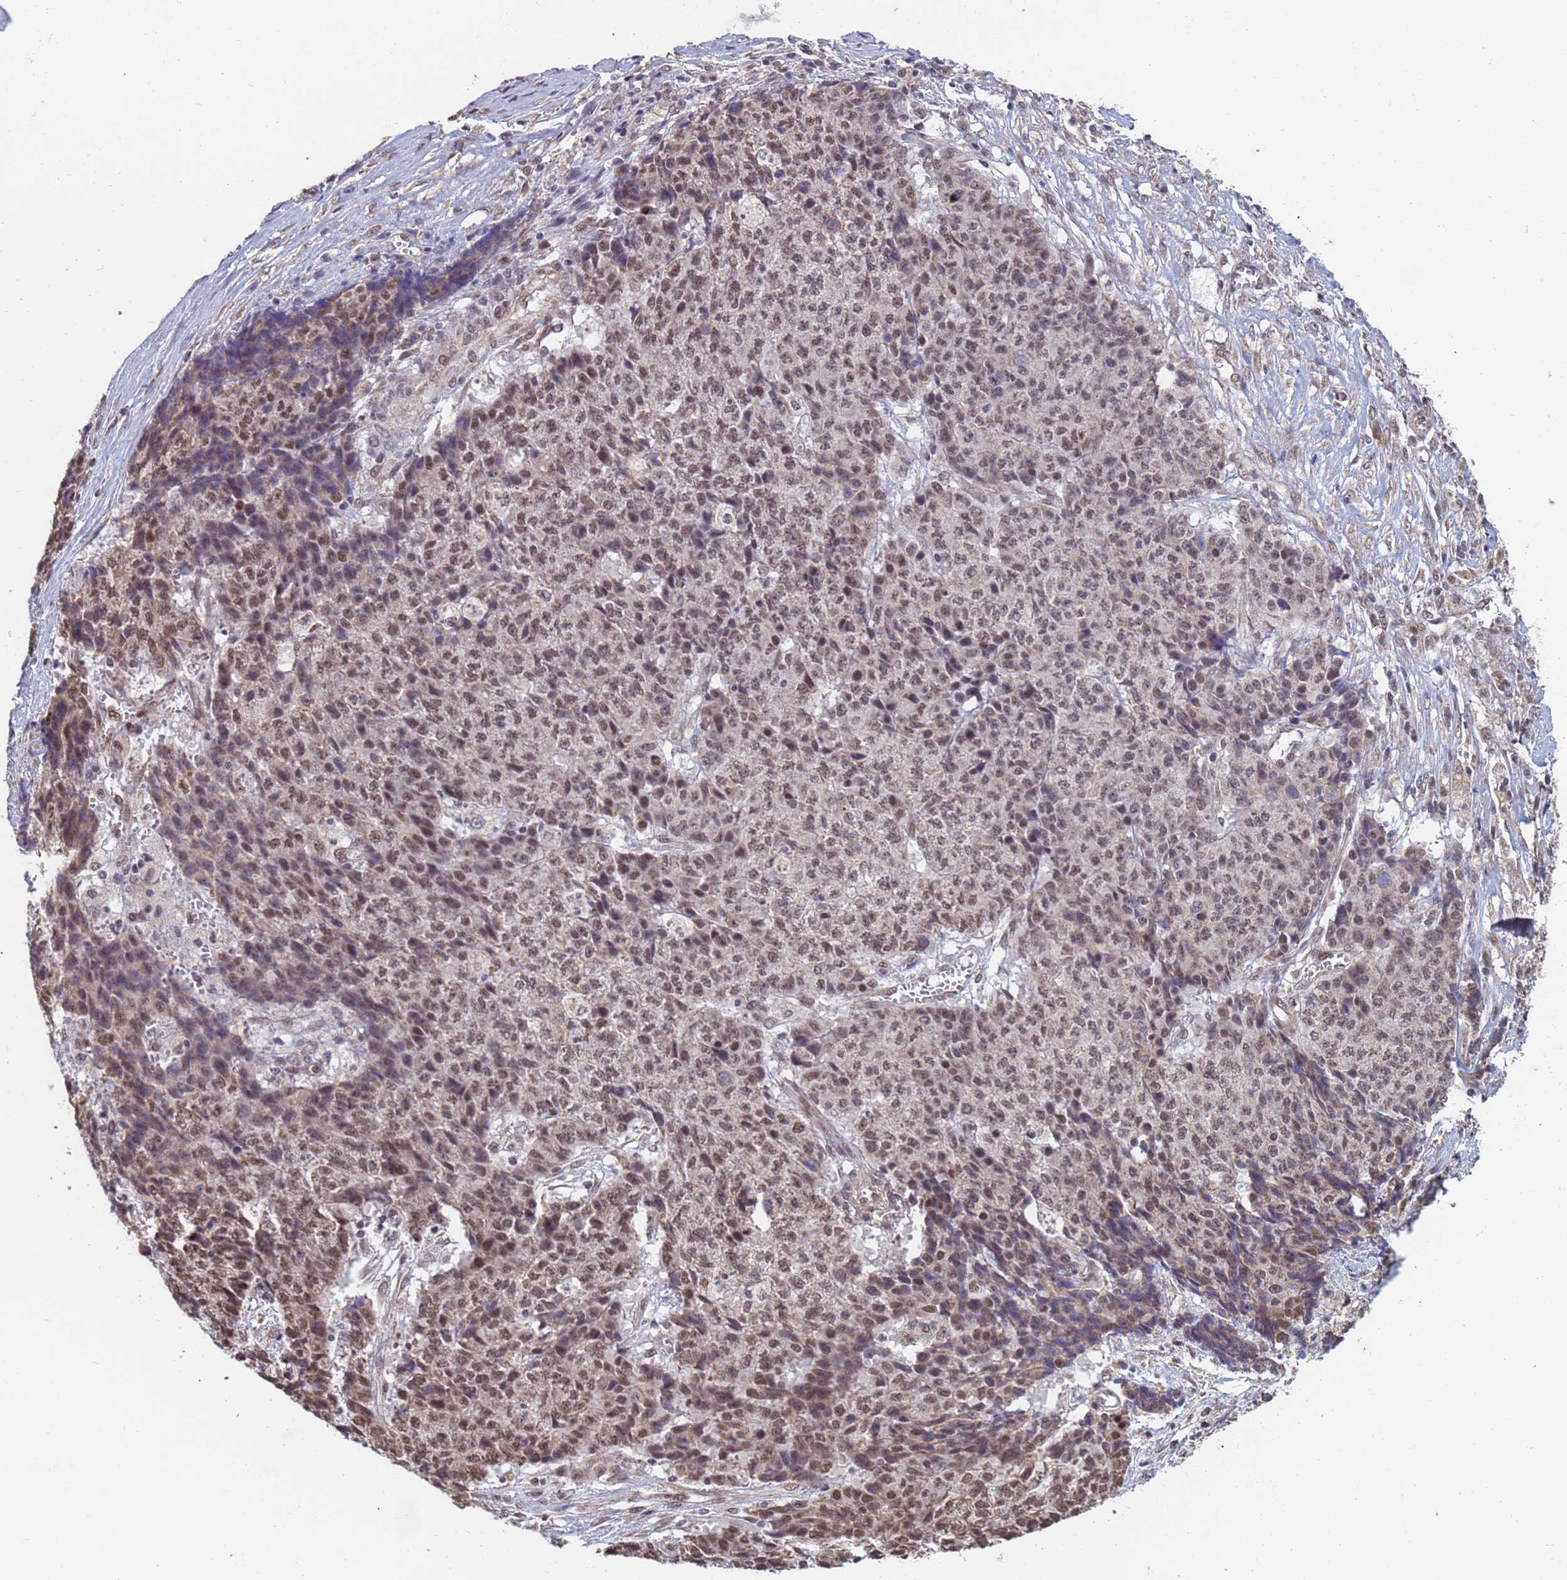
{"staining": {"intensity": "moderate", "quantity": "25%-75%", "location": "nuclear"}, "tissue": "ovarian cancer", "cell_type": "Tumor cells", "image_type": "cancer", "snomed": [{"axis": "morphology", "description": "Carcinoma, endometroid"}, {"axis": "topography", "description": "Ovary"}], "caption": "Ovarian cancer tissue exhibits moderate nuclear expression in about 25%-75% of tumor cells, visualized by immunohistochemistry. Using DAB (3,3'-diaminobenzidine) (brown) and hematoxylin (blue) stains, captured at high magnification using brightfield microscopy.", "gene": "DENND2B", "patient": {"sex": "female", "age": 42}}